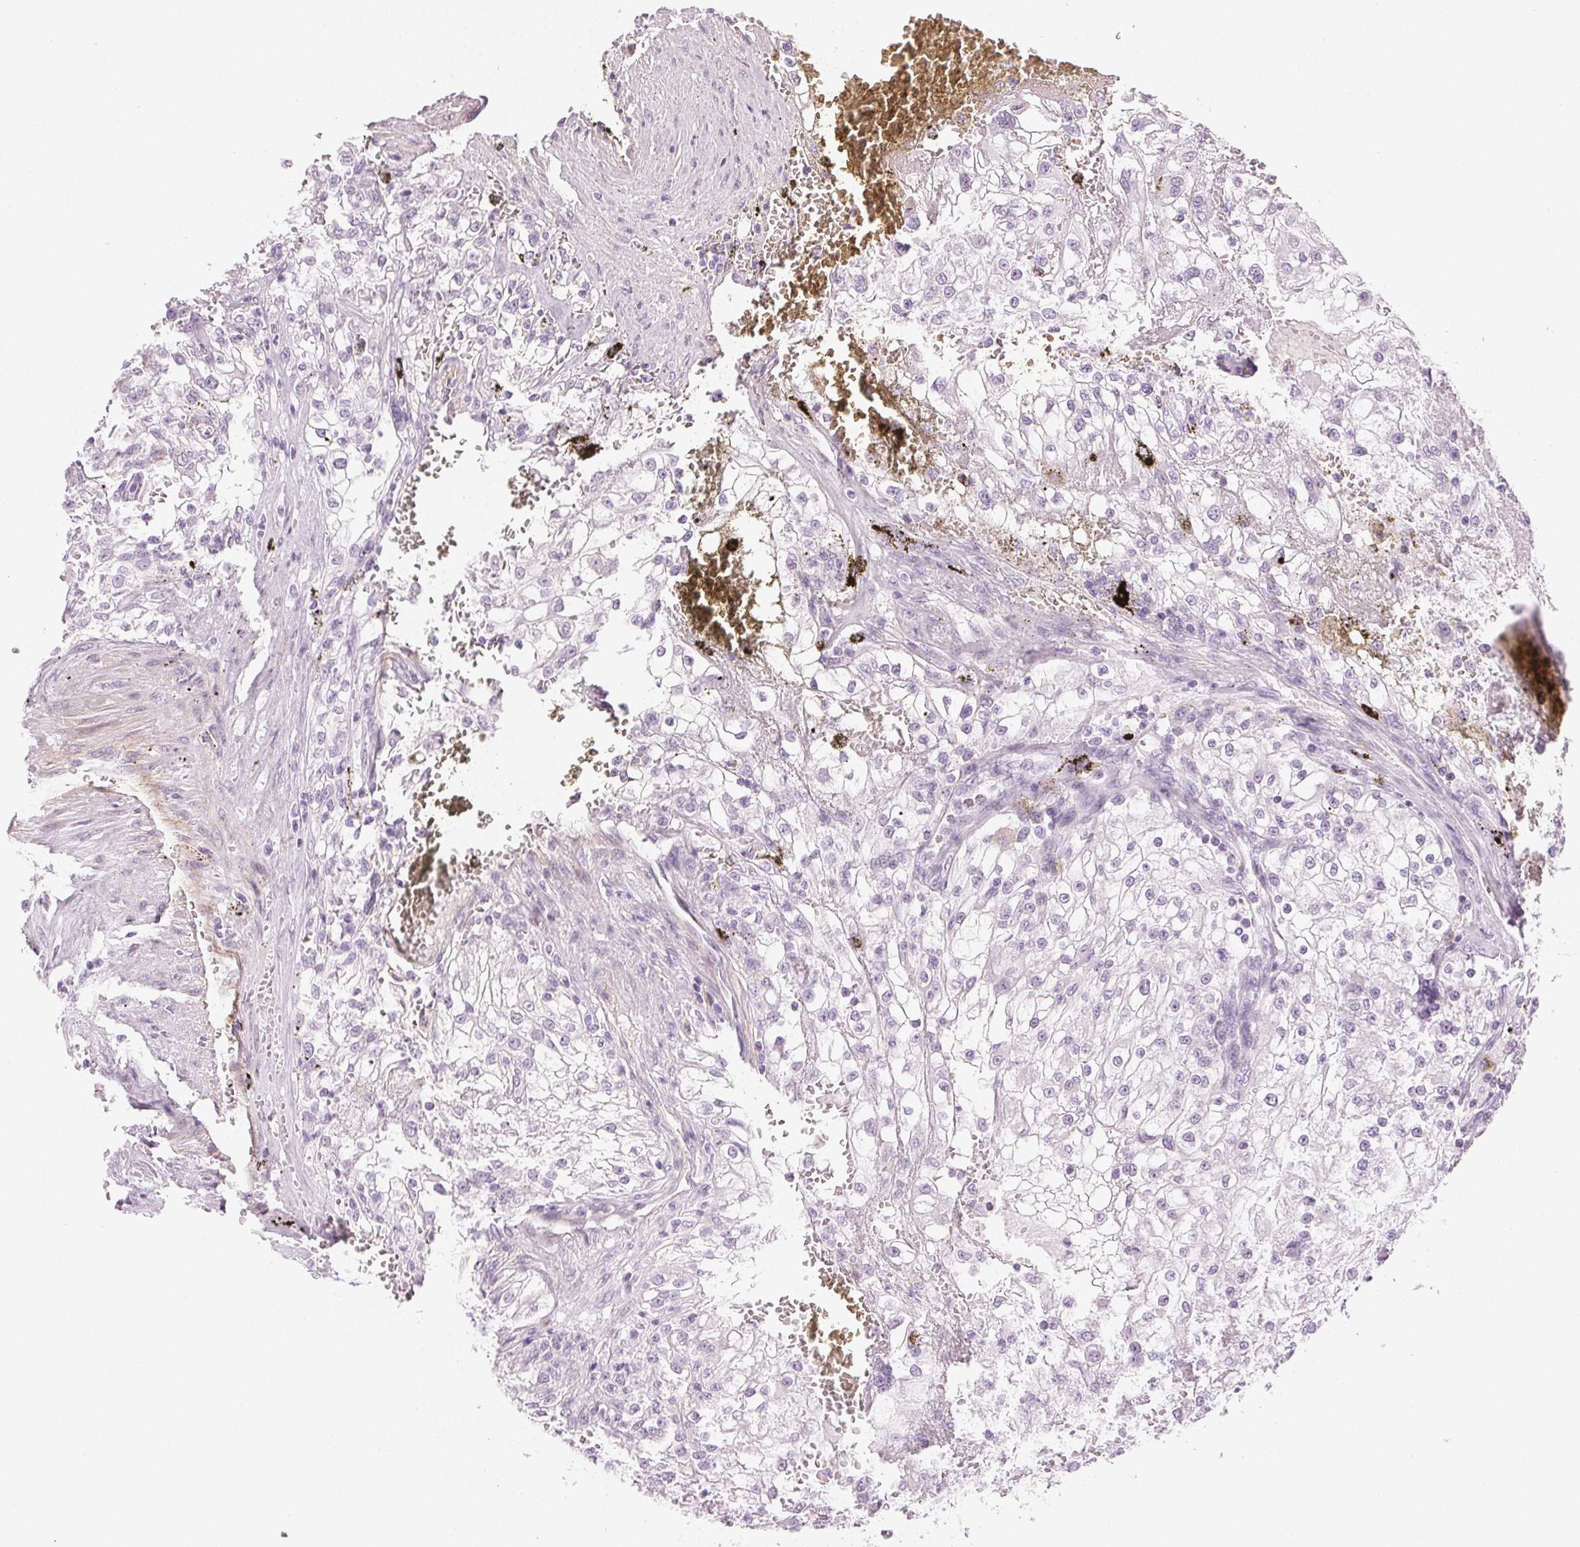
{"staining": {"intensity": "negative", "quantity": "none", "location": "none"}, "tissue": "renal cancer", "cell_type": "Tumor cells", "image_type": "cancer", "snomed": [{"axis": "morphology", "description": "Adenocarcinoma, NOS"}, {"axis": "topography", "description": "Kidney"}], "caption": "A high-resolution photomicrograph shows immunohistochemistry staining of renal cancer (adenocarcinoma), which exhibits no significant staining in tumor cells.", "gene": "AIF1L", "patient": {"sex": "female", "age": 74}}